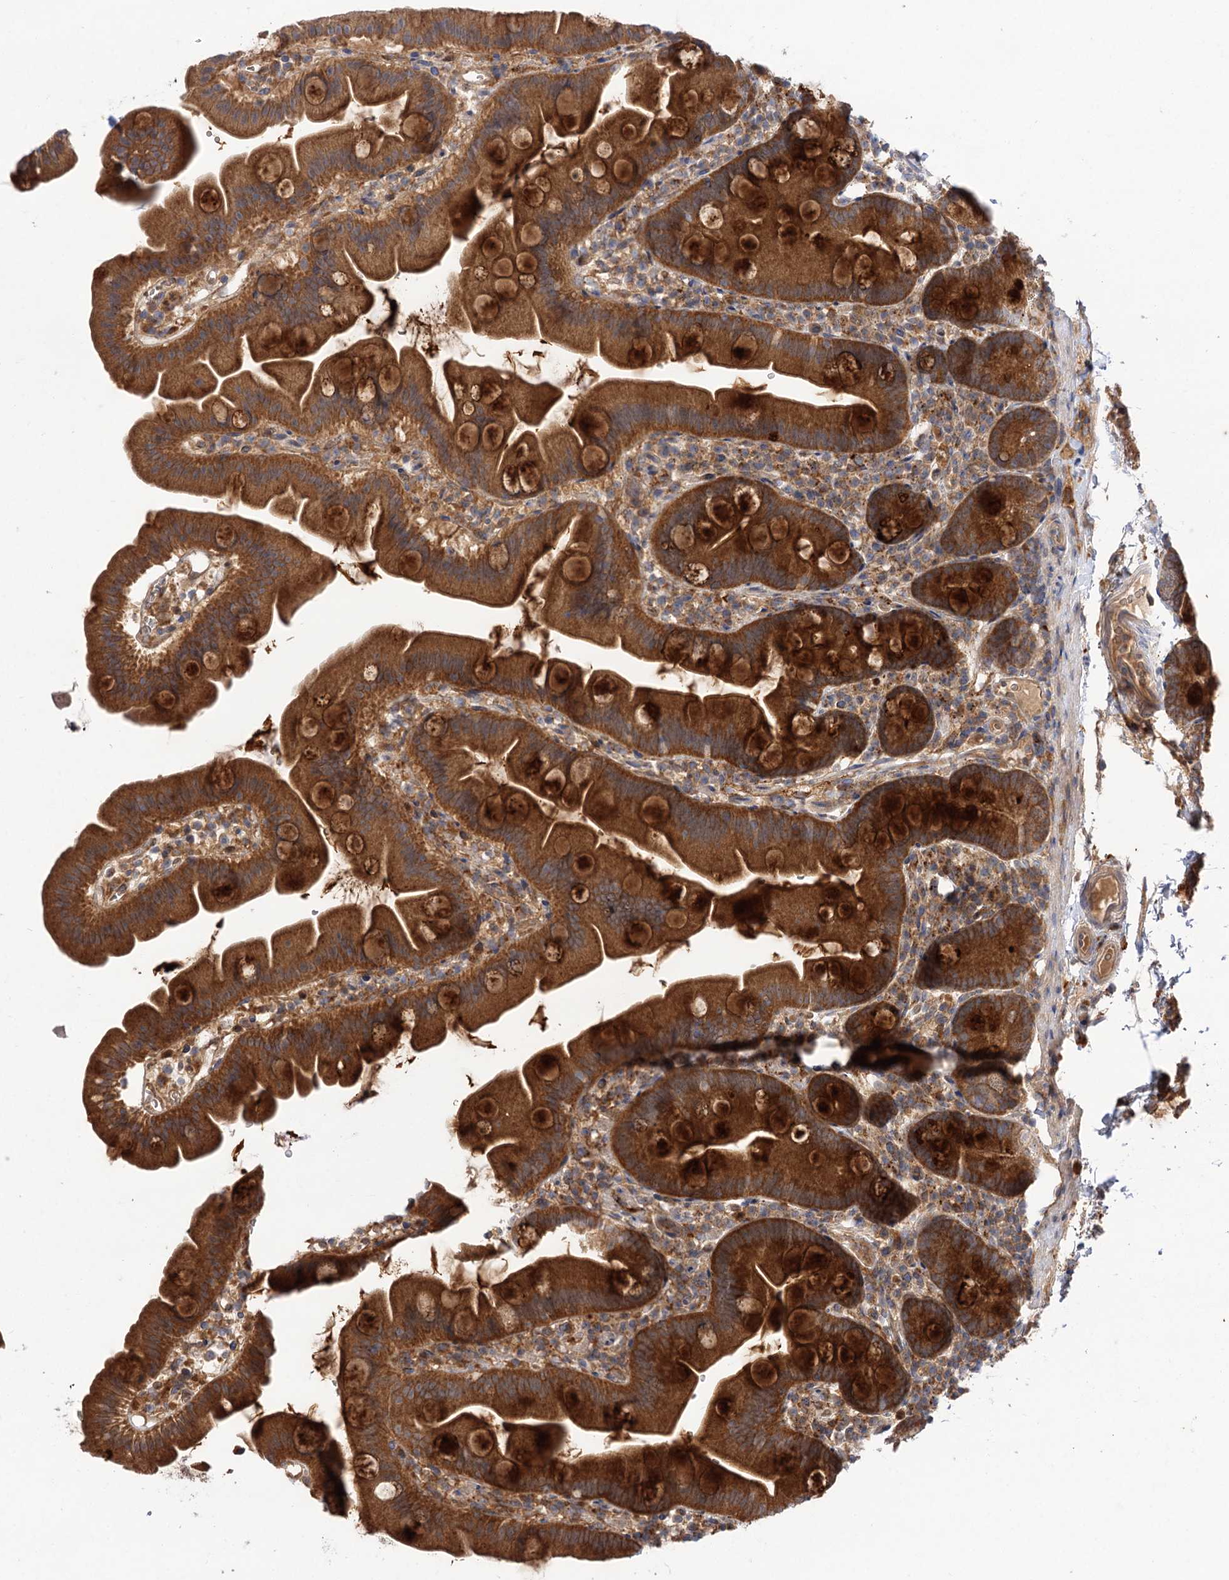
{"staining": {"intensity": "strong", "quantity": ">75%", "location": "cytoplasmic/membranous"}, "tissue": "small intestine", "cell_type": "Glandular cells", "image_type": "normal", "snomed": [{"axis": "morphology", "description": "Normal tissue, NOS"}, {"axis": "topography", "description": "Small intestine"}], "caption": "Immunohistochemistry of unremarkable small intestine demonstrates high levels of strong cytoplasmic/membranous expression in approximately >75% of glandular cells. (DAB (3,3'-diaminobenzidine) = brown stain, brightfield microscopy at high magnification).", "gene": "PATL1", "patient": {"sex": "female", "age": 68}}